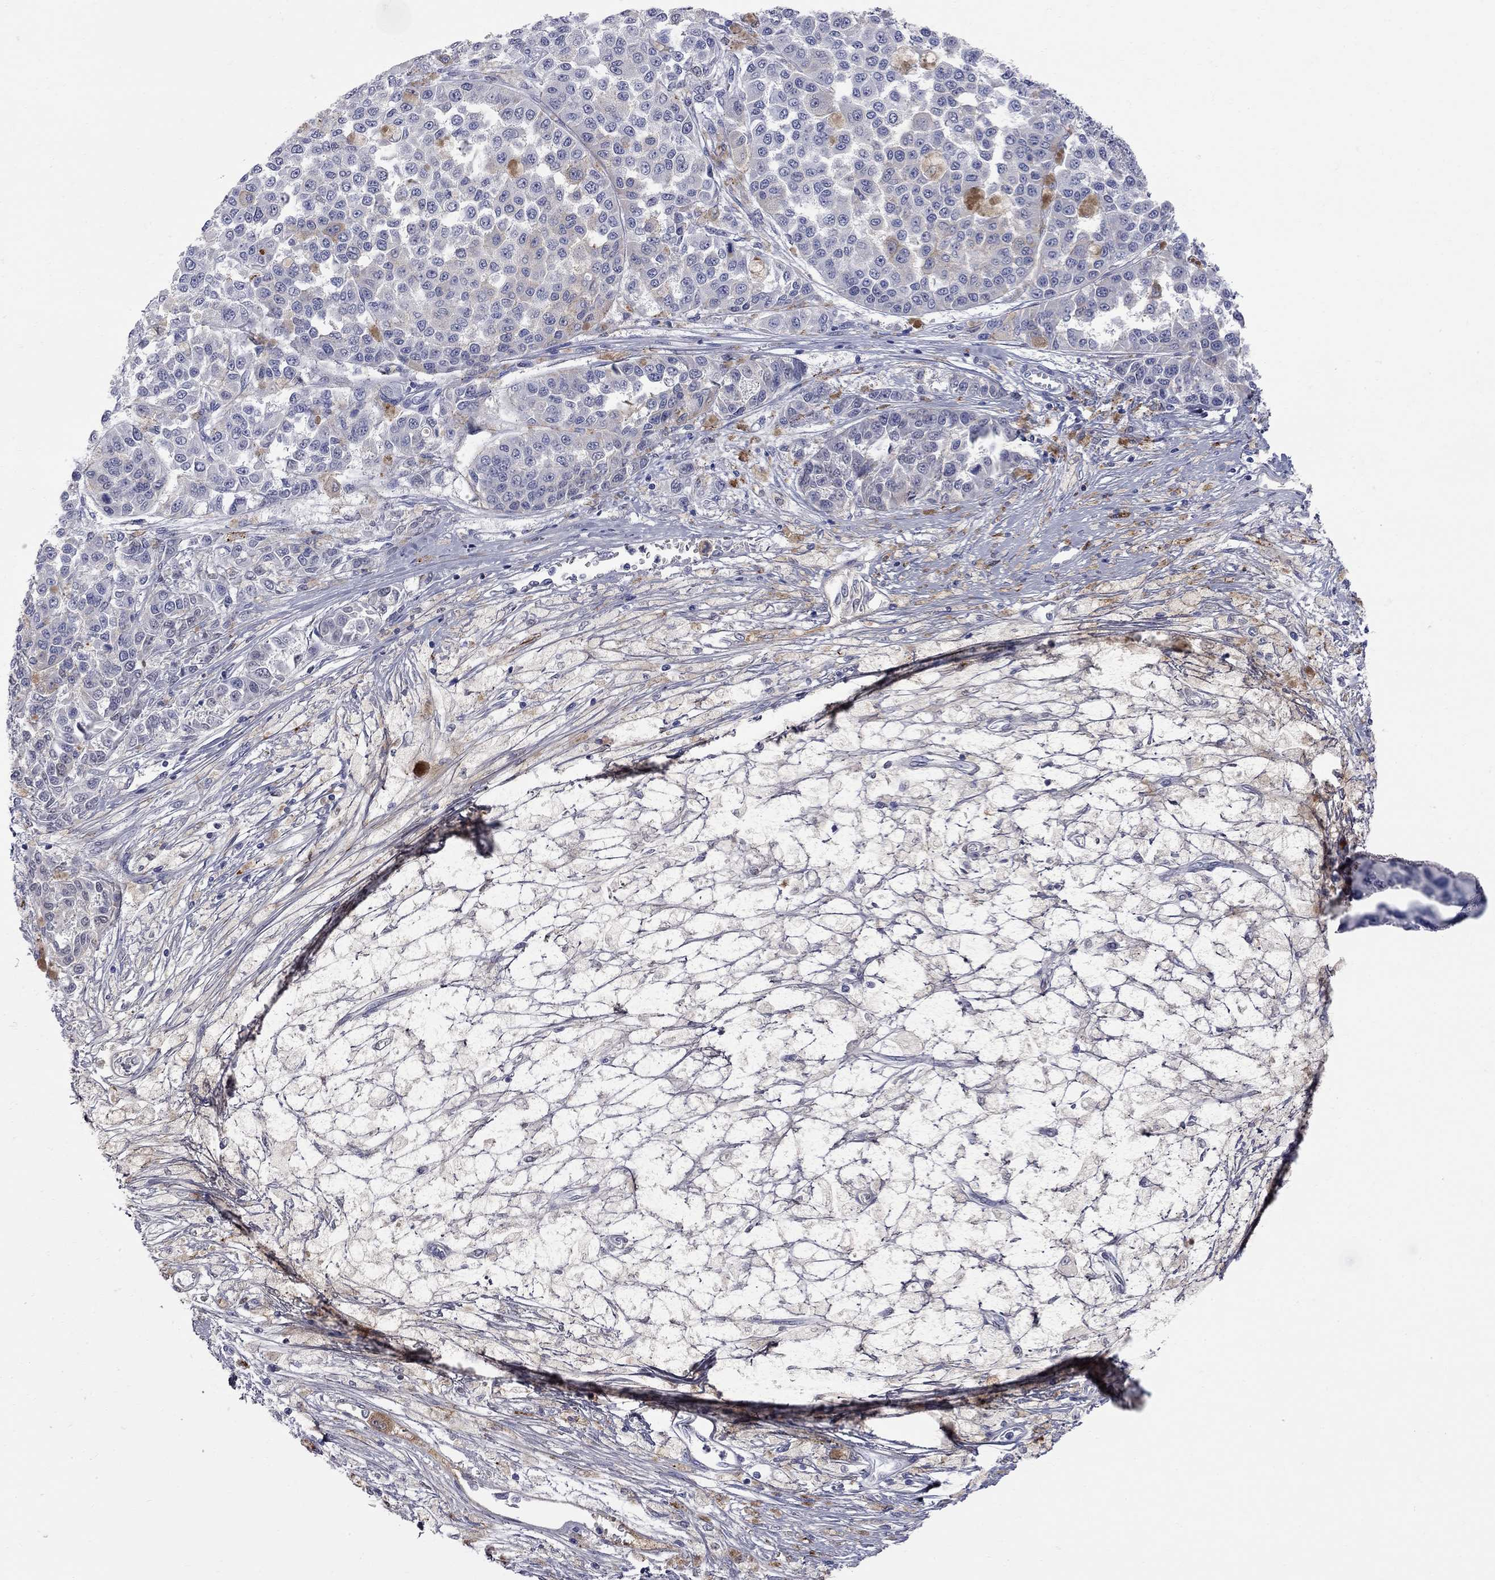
{"staining": {"intensity": "negative", "quantity": "none", "location": "none"}, "tissue": "melanoma", "cell_type": "Tumor cells", "image_type": "cancer", "snomed": [{"axis": "morphology", "description": "Malignant melanoma, NOS"}, {"axis": "topography", "description": "Skin"}], "caption": "Photomicrograph shows no protein positivity in tumor cells of melanoma tissue.", "gene": "FAM221B", "patient": {"sex": "female", "age": 58}}